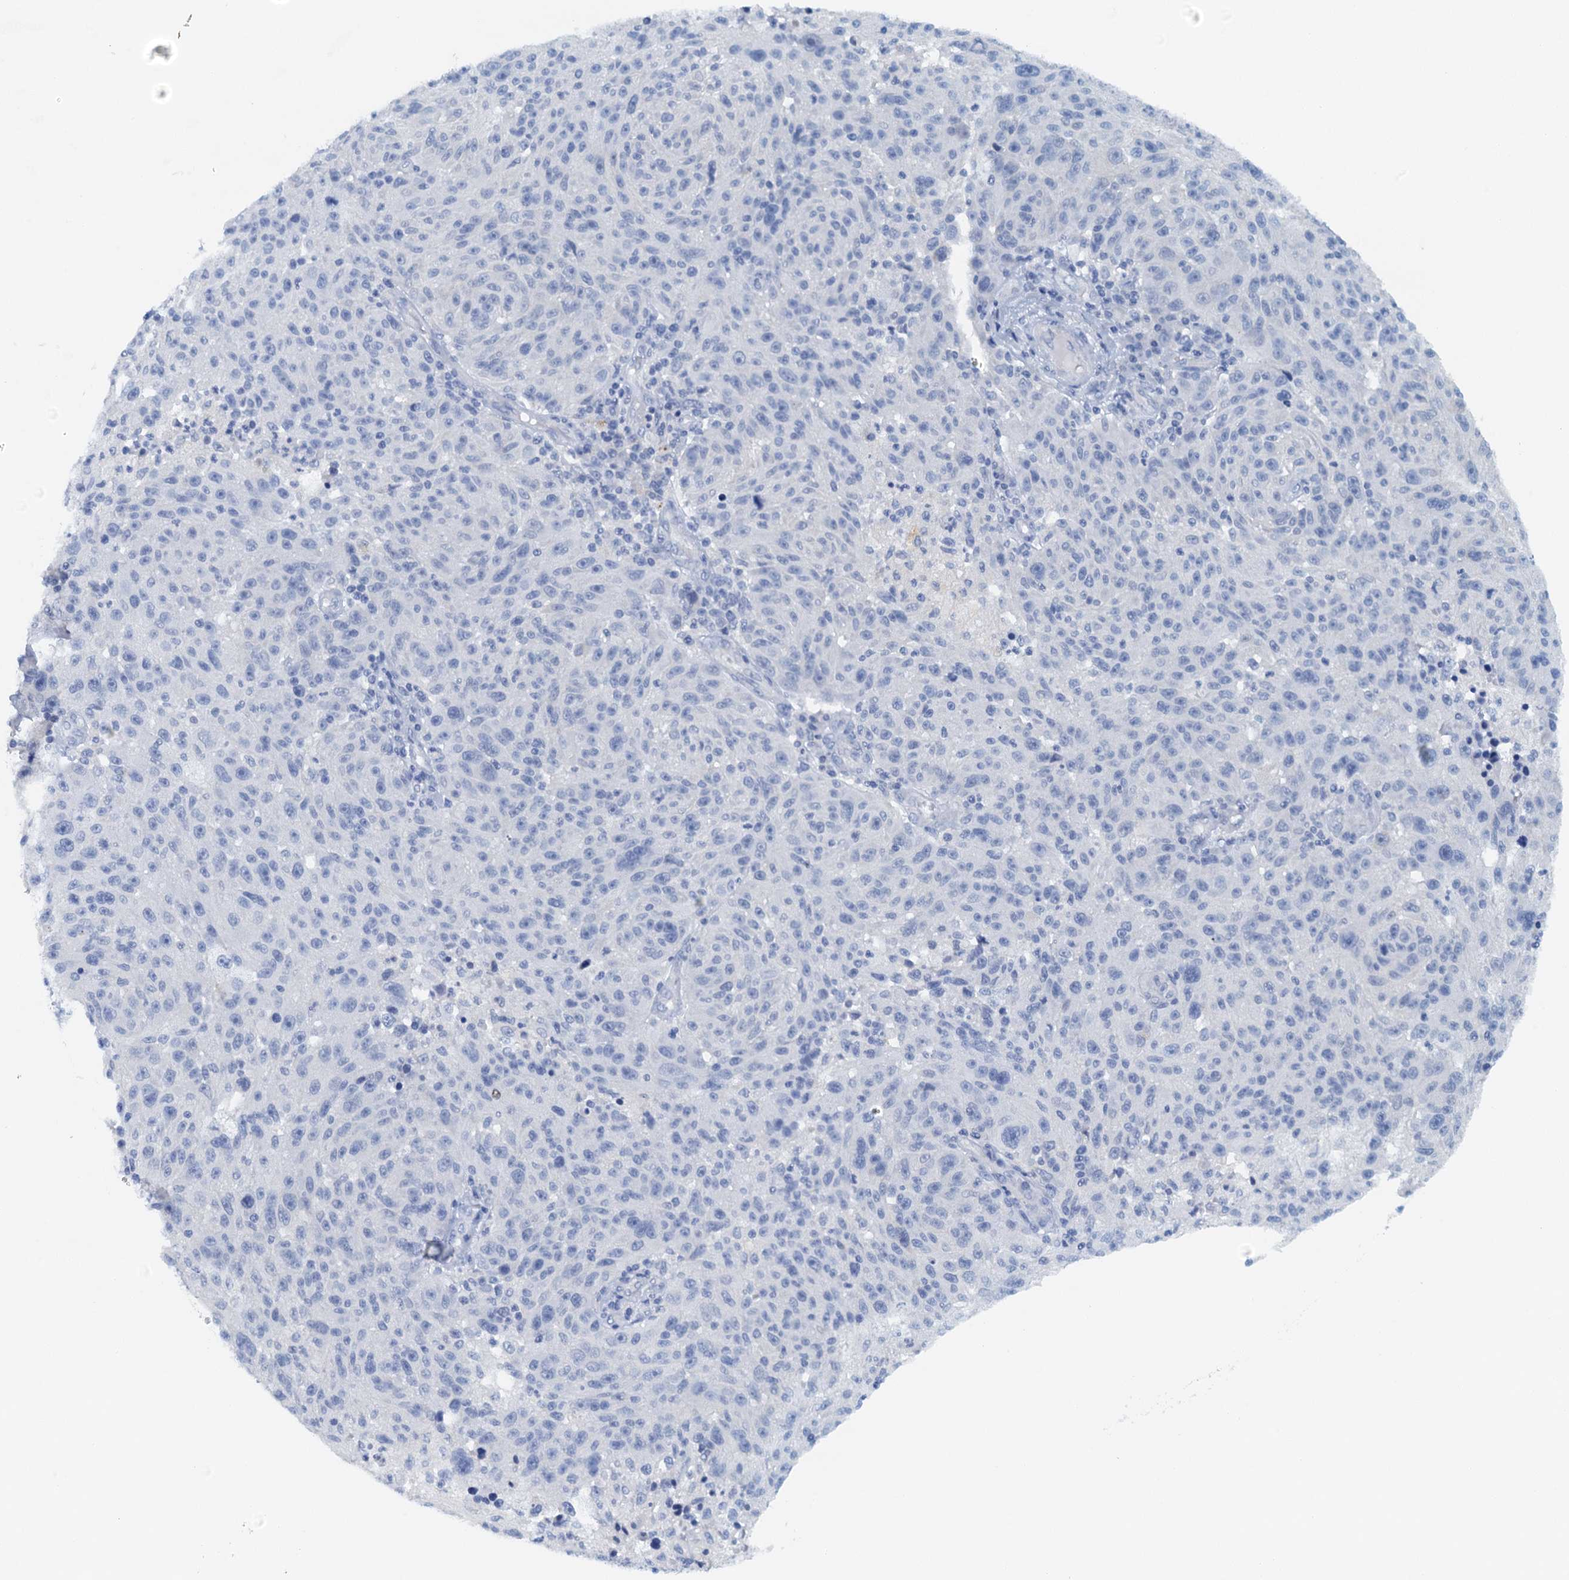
{"staining": {"intensity": "negative", "quantity": "none", "location": "none"}, "tissue": "melanoma", "cell_type": "Tumor cells", "image_type": "cancer", "snomed": [{"axis": "morphology", "description": "Malignant melanoma, NOS"}, {"axis": "topography", "description": "Skin"}], "caption": "Melanoma was stained to show a protein in brown. There is no significant positivity in tumor cells.", "gene": "DTD1", "patient": {"sex": "male", "age": 53}}